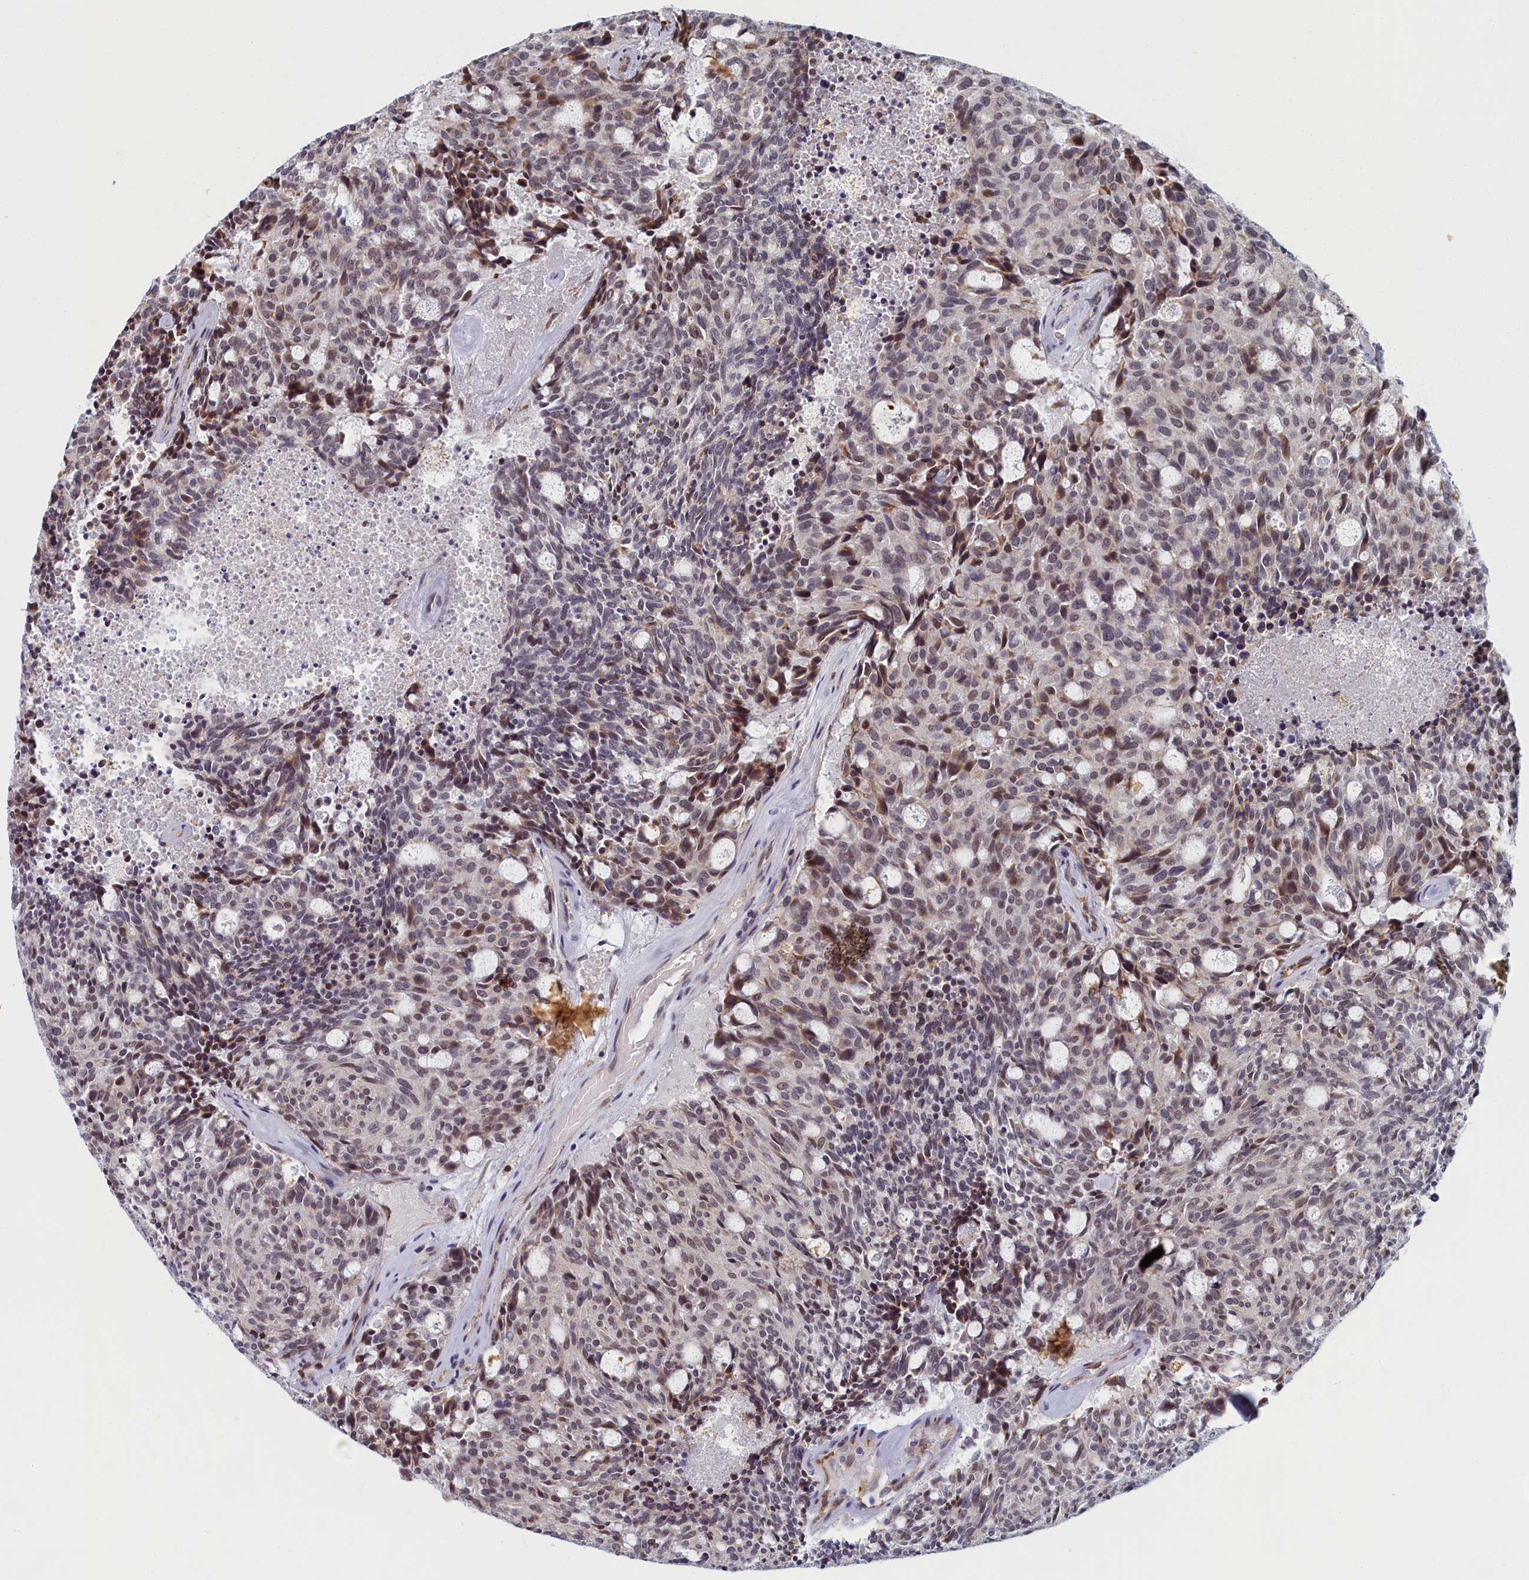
{"staining": {"intensity": "weak", "quantity": "<25%", "location": "cytoplasmic/membranous,nuclear"}, "tissue": "carcinoid", "cell_type": "Tumor cells", "image_type": "cancer", "snomed": [{"axis": "morphology", "description": "Carcinoid, malignant, NOS"}, {"axis": "topography", "description": "Pancreas"}], "caption": "Immunohistochemistry (IHC) image of human malignant carcinoid stained for a protein (brown), which exhibits no expression in tumor cells. (DAB (3,3'-diaminobenzidine) IHC with hematoxylin counter stain).", "gene": "DNAJC17", "patient": {"sex": "female", "age": 54}}